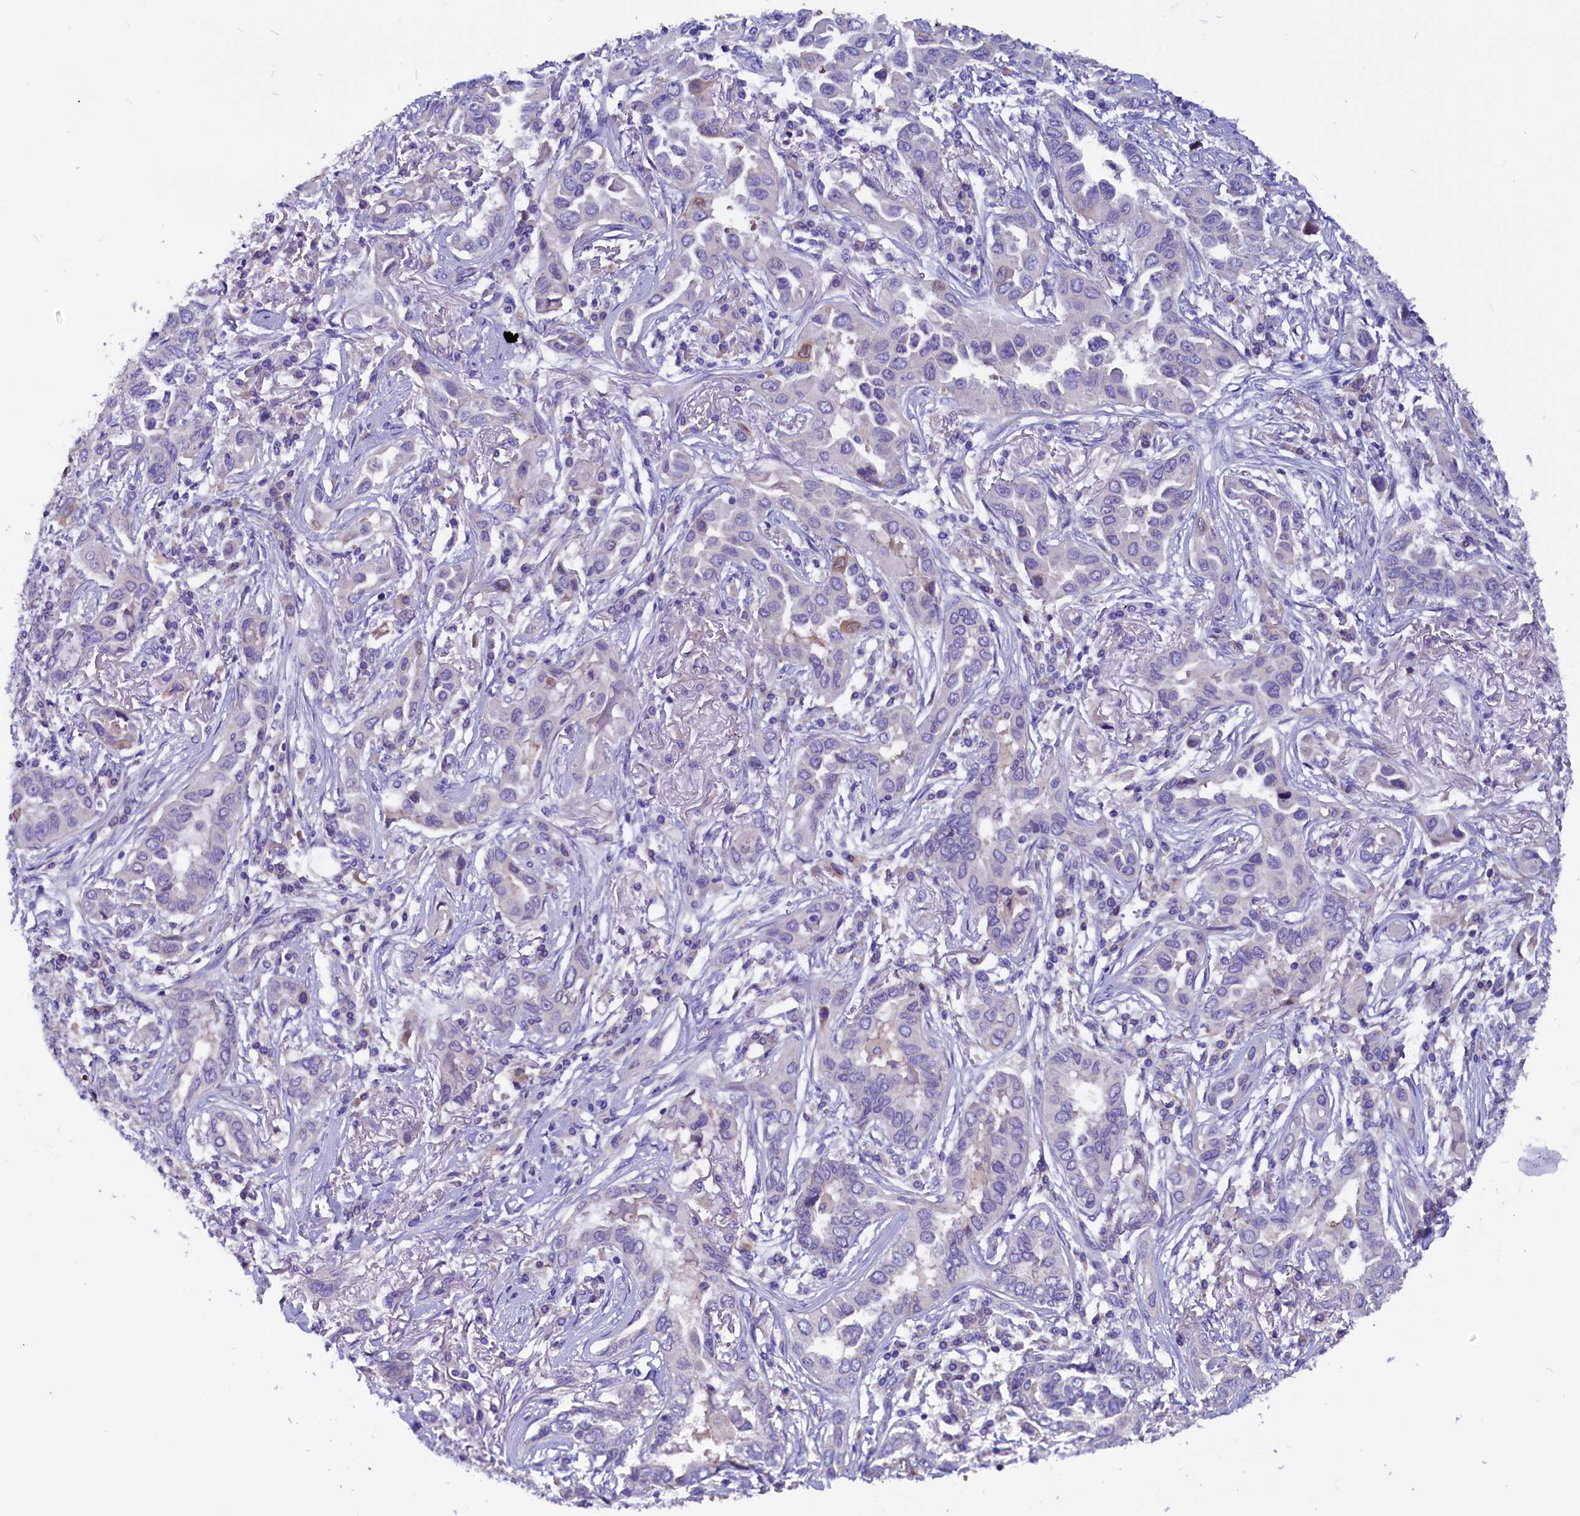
{"staining": {"intensity": "negative", "quantity": "none", "location": "none"}, "tissue": "lung cancer", "cell_type": "Tumor cells", "image_type": "cancer", "snomed": [{"axis": "morphology", "description": "Adenocarcinoma, NOS"}, {"axis": "topography", "description": "Lung"}], "caption": "IHC image of neoplastic tissue: lung cancer (adenocarcinoma) stained with DAB shows no significant protein positivity in tumor cells.", "gene": "CCBE1", "patient": {"sex": "female", "age": 76}}